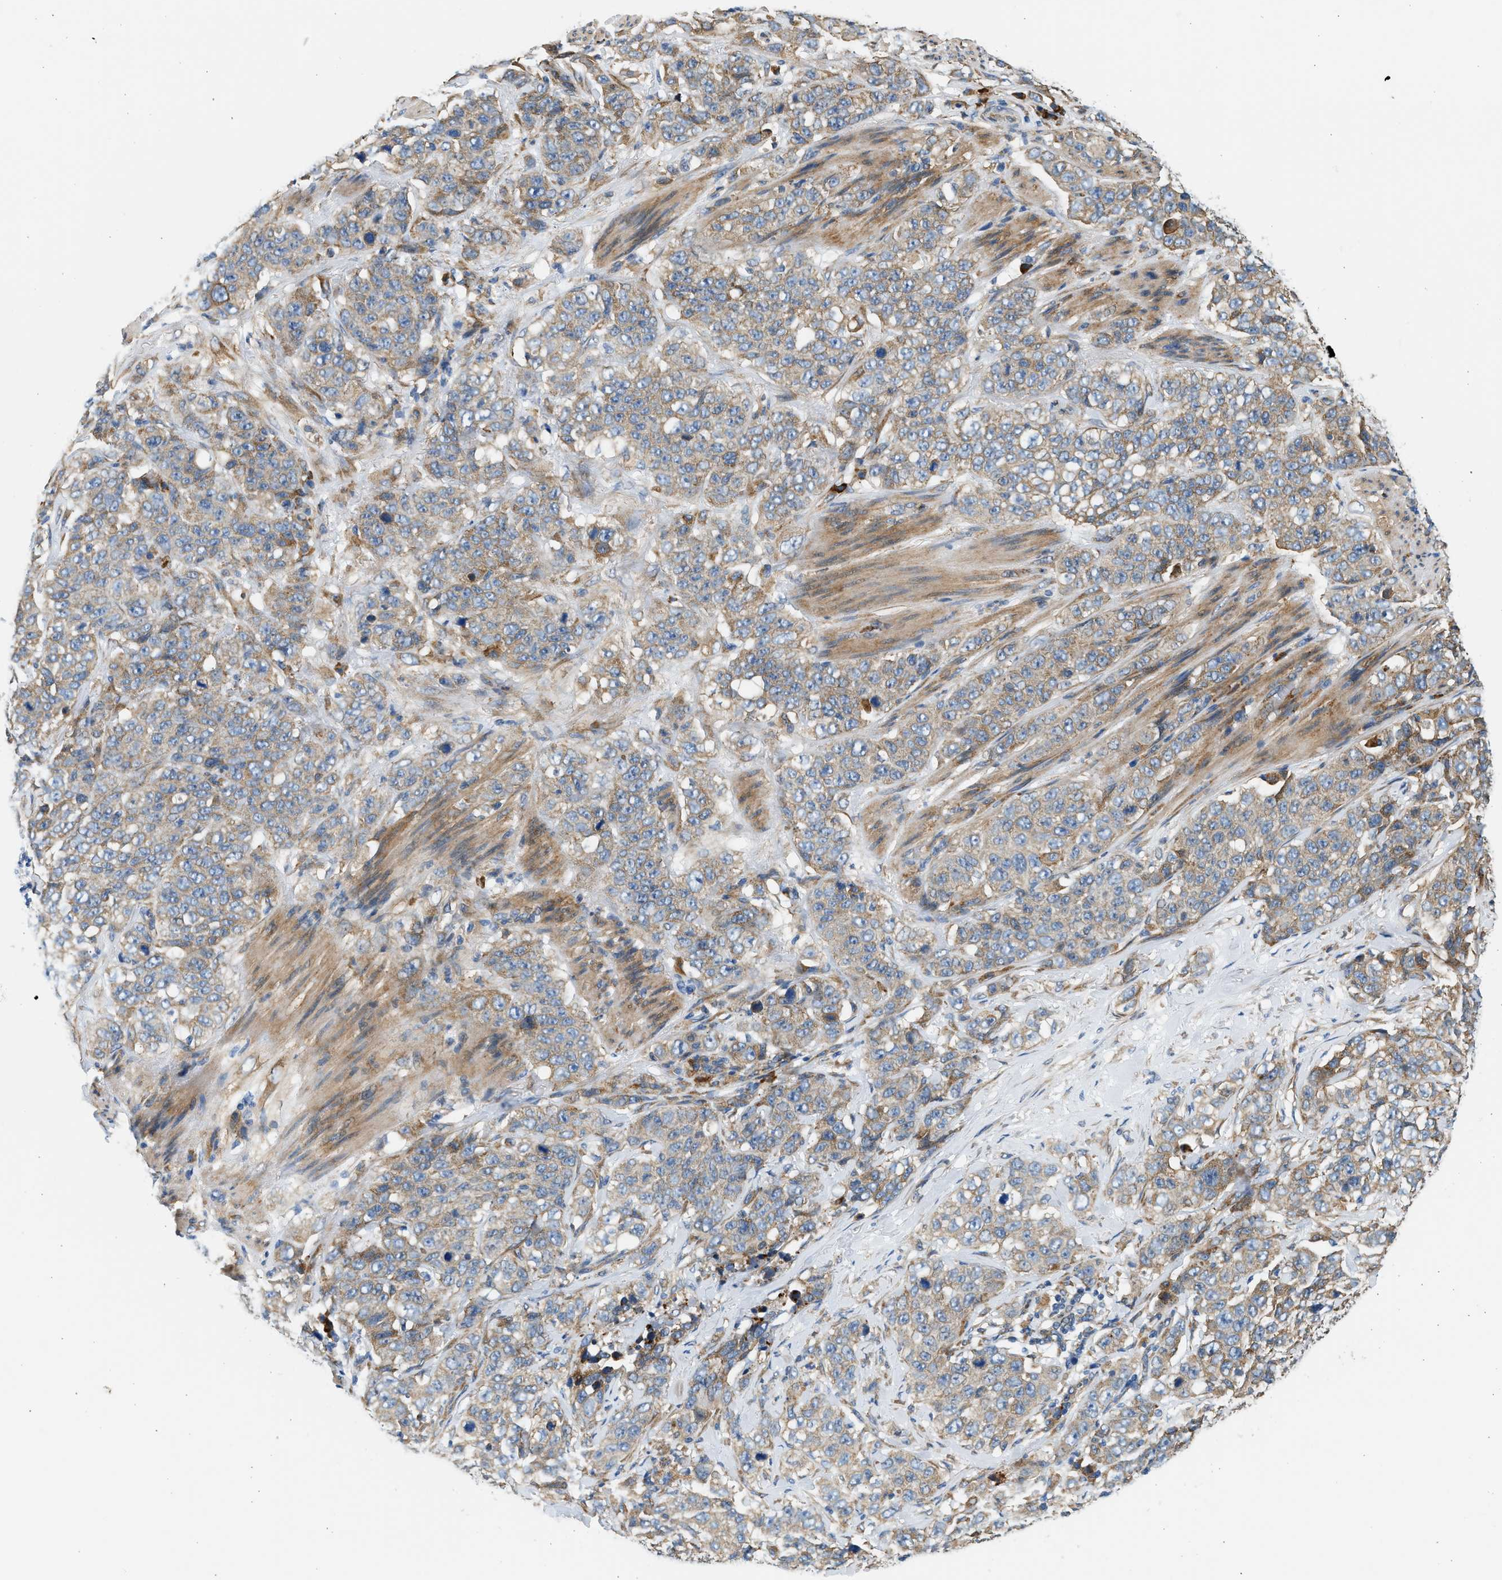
{"staining": {"intensity": "moderate", "quantity": "25%-75%", "location": "cytoplasmic/membranous"}, "tissue": "stomach cancer", "cell_type": "Tumor cells", "image_type": "cancer", "snomed": [{"axis": "morphology", "description": "Adenocarcinoma, NOS"}, {"axis": "topography", "description": "Stomach"}], "caption": "This histopathology image exhibits IHC staining of stomach cancer (adenocarcinoma), with medium moderate cytoplasmic/membranous positivity in about 25%-75% of tumor cells.", "gene": "CNTN6", "patient": {"sex": "male", "age": 48}}